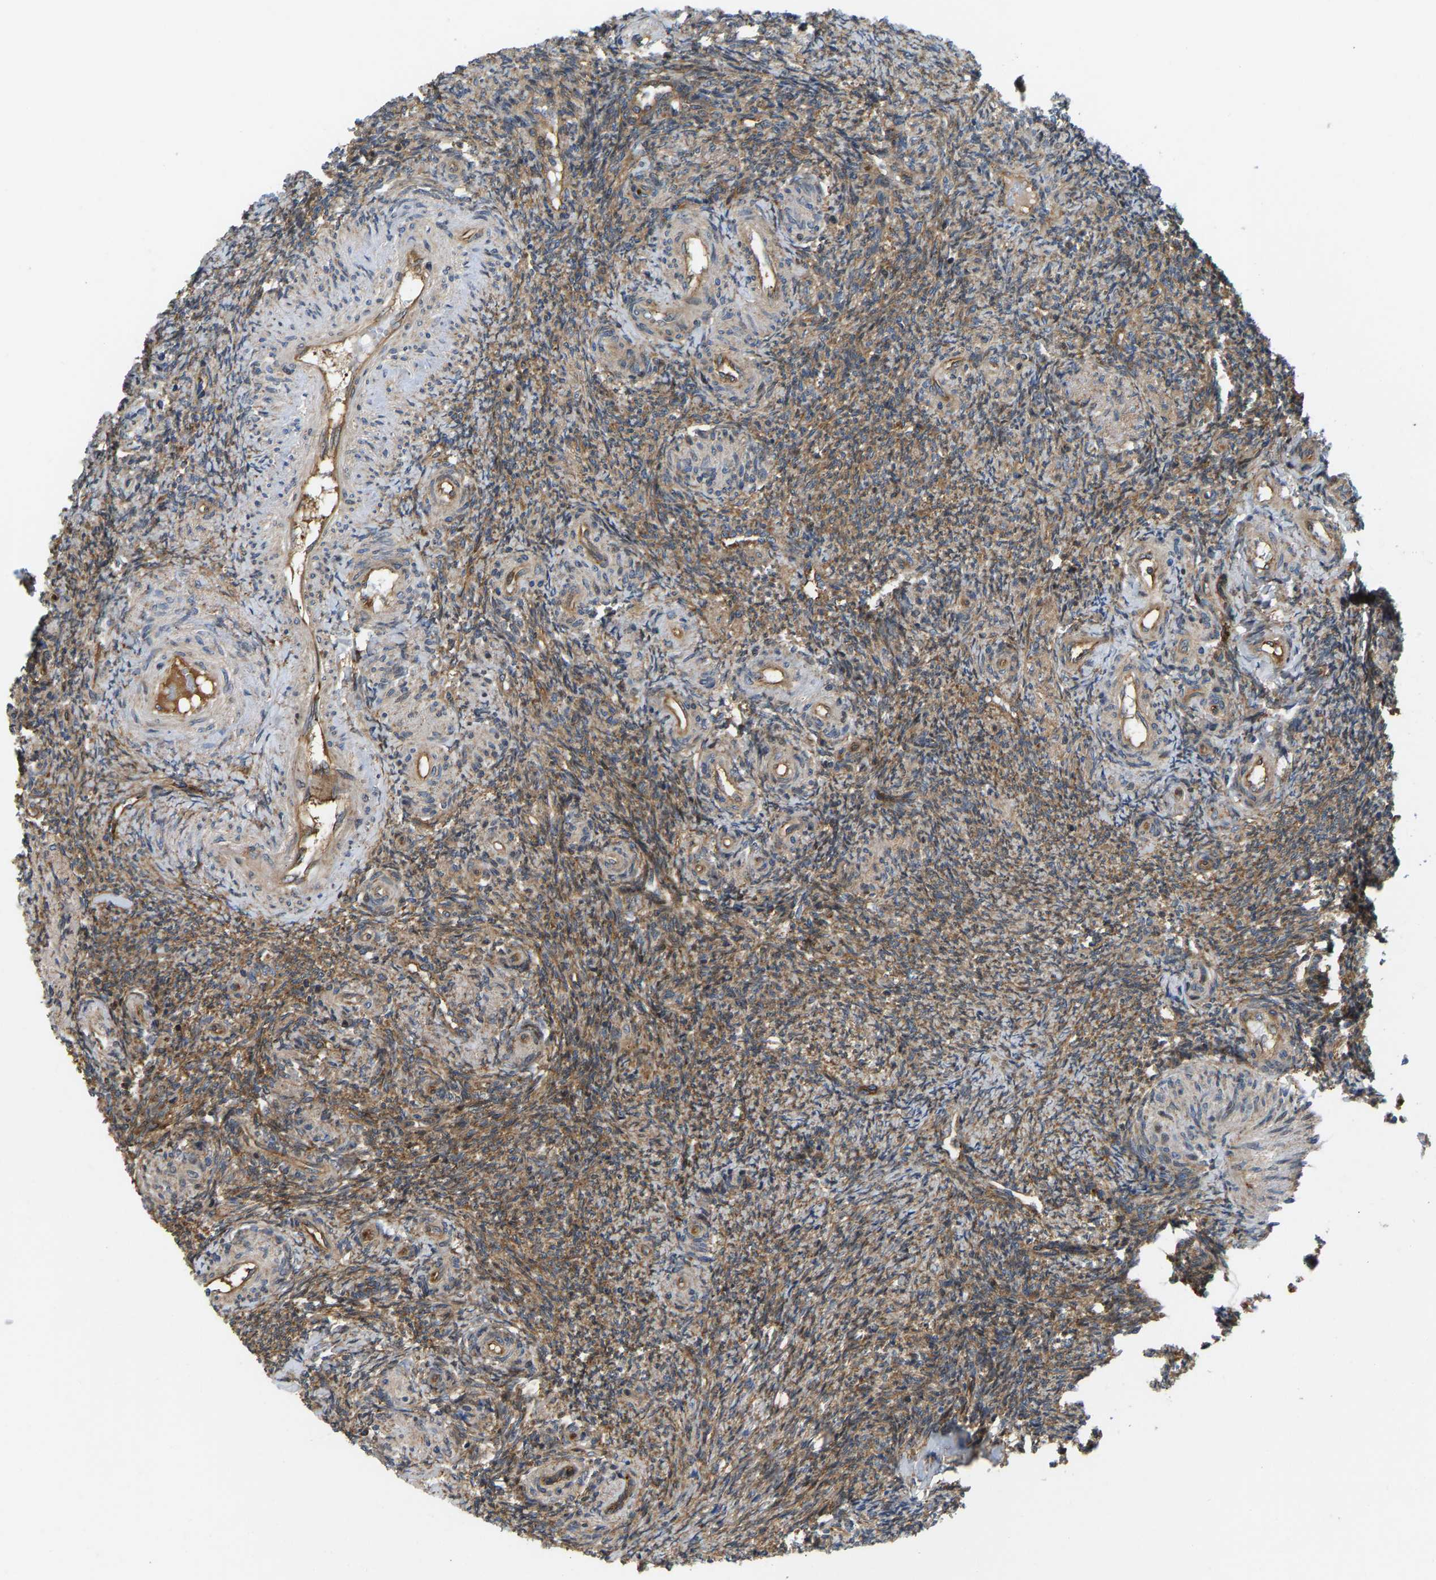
{"staining": {"intensity": "moderate", "quantity": ">75%", "location": "cytoplasmic/membranous"}, "tissue": "ovary", "cell_type": "Ovarian stroma cells", "image_type": "normal", "snomed": [{"axis": "morphology", "description": "Normal tissue, NOS"}, {"axis": "topography", "description": "Ovary"}], "caption": "This is a micrograph of immunohistochemistry (IHC) staining of normal ovary, which shows moderate positivity in the cytoplasmic/membranous of ovarian stroma cells.", "gene": "RASGRF2", "patient": {"sex": "female", "age": 41}}